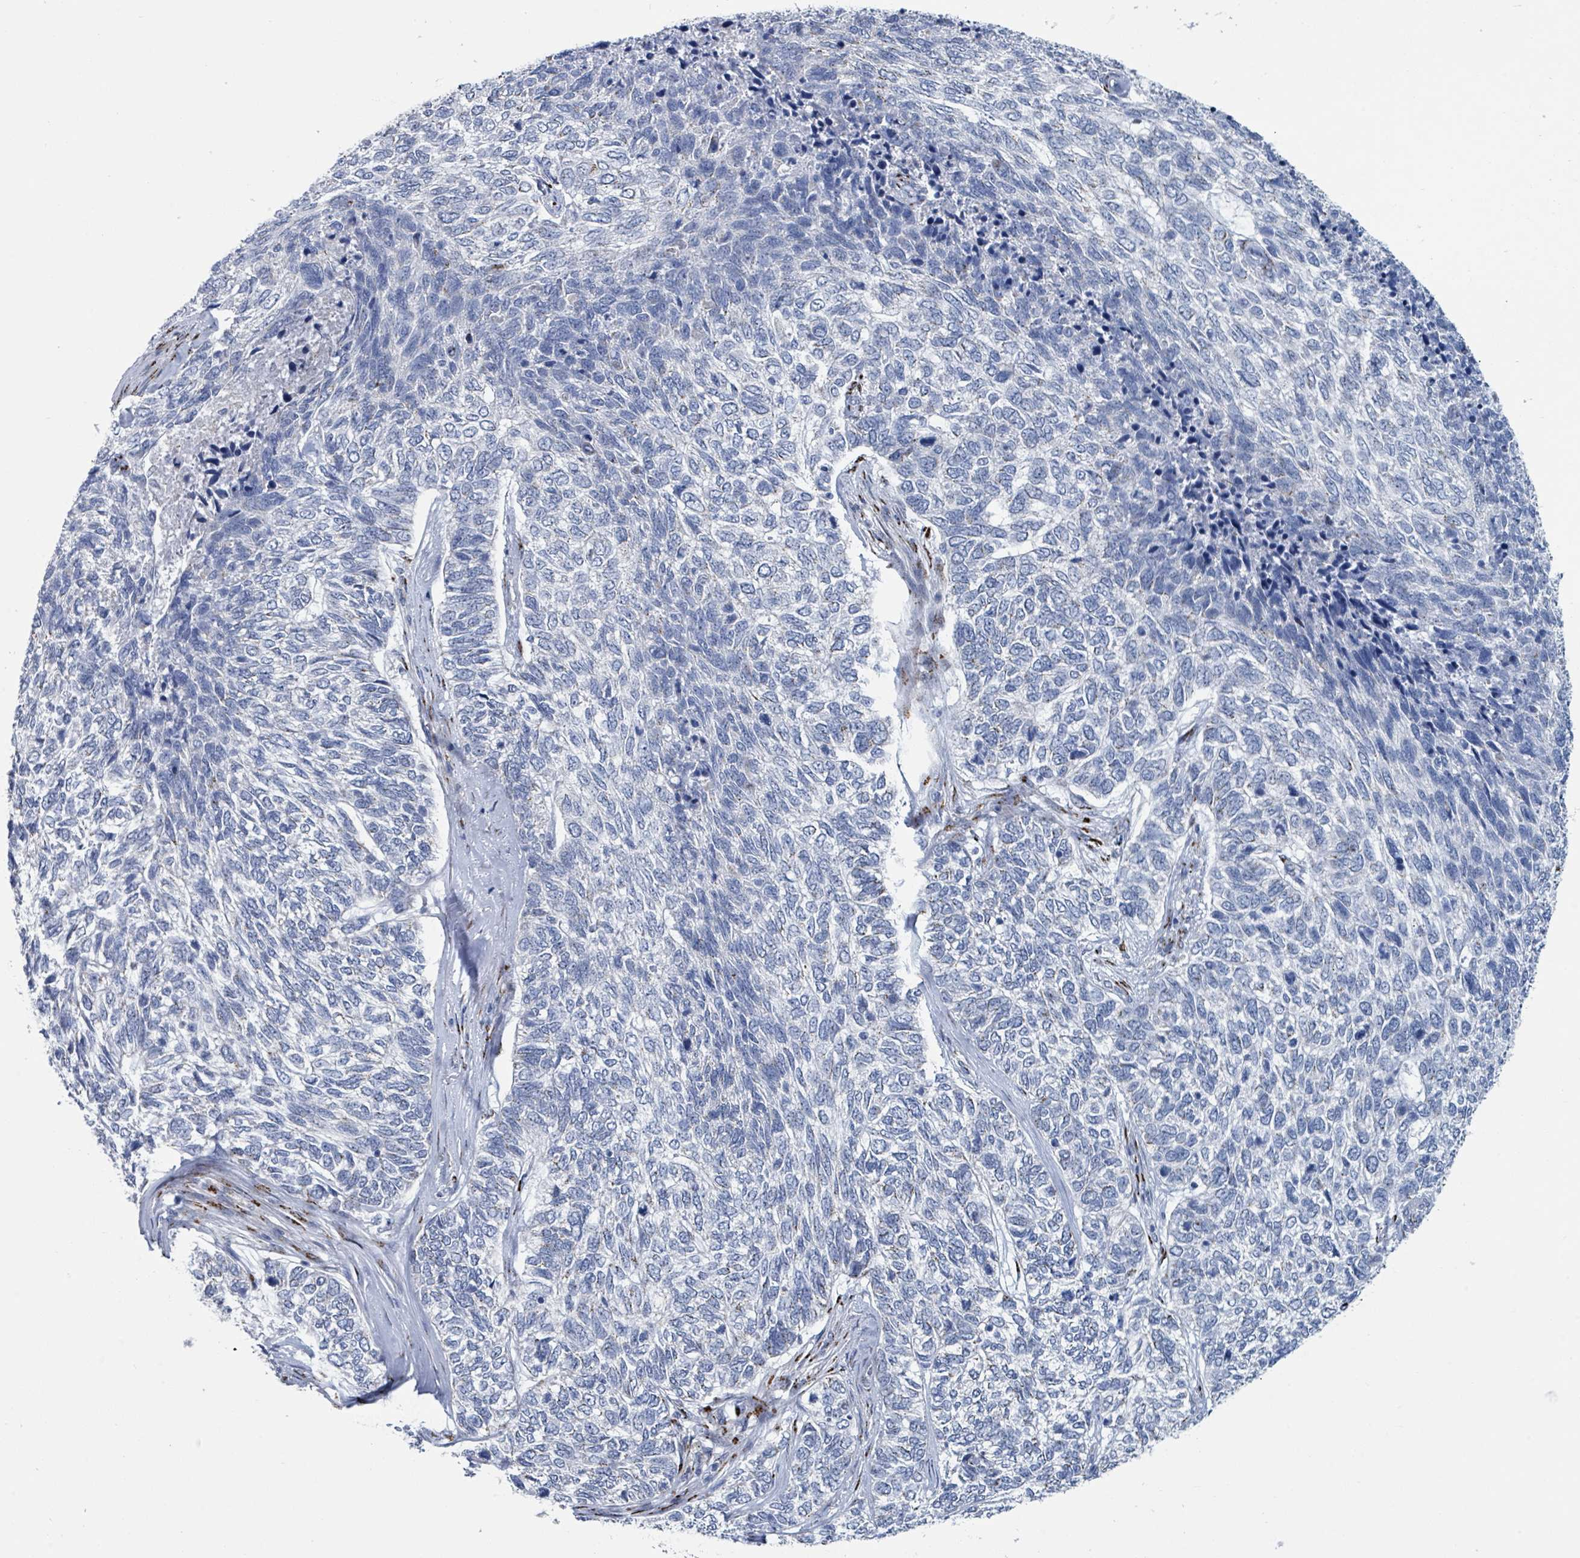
{"staining": {"intensity": "negative", "quantity": "none", "location": "none"}, "tissue": "skin cancer", "cell_type": "Tumor cells", "image_type": "cancer", "snomed": [{"axis": "morphology", "description": "Basal cell carcinoma"}, {"axis": "topography", "description": "Skin"}], "caption": "Immunohistochemistry (IHC) photomicrograph of human basal cell carcinoma (skin) stained for a protein (brown), which exhibits no staining in tumor cells.", "gene": "DCAF5", "patient": {"sex": "female", "age": 65}}